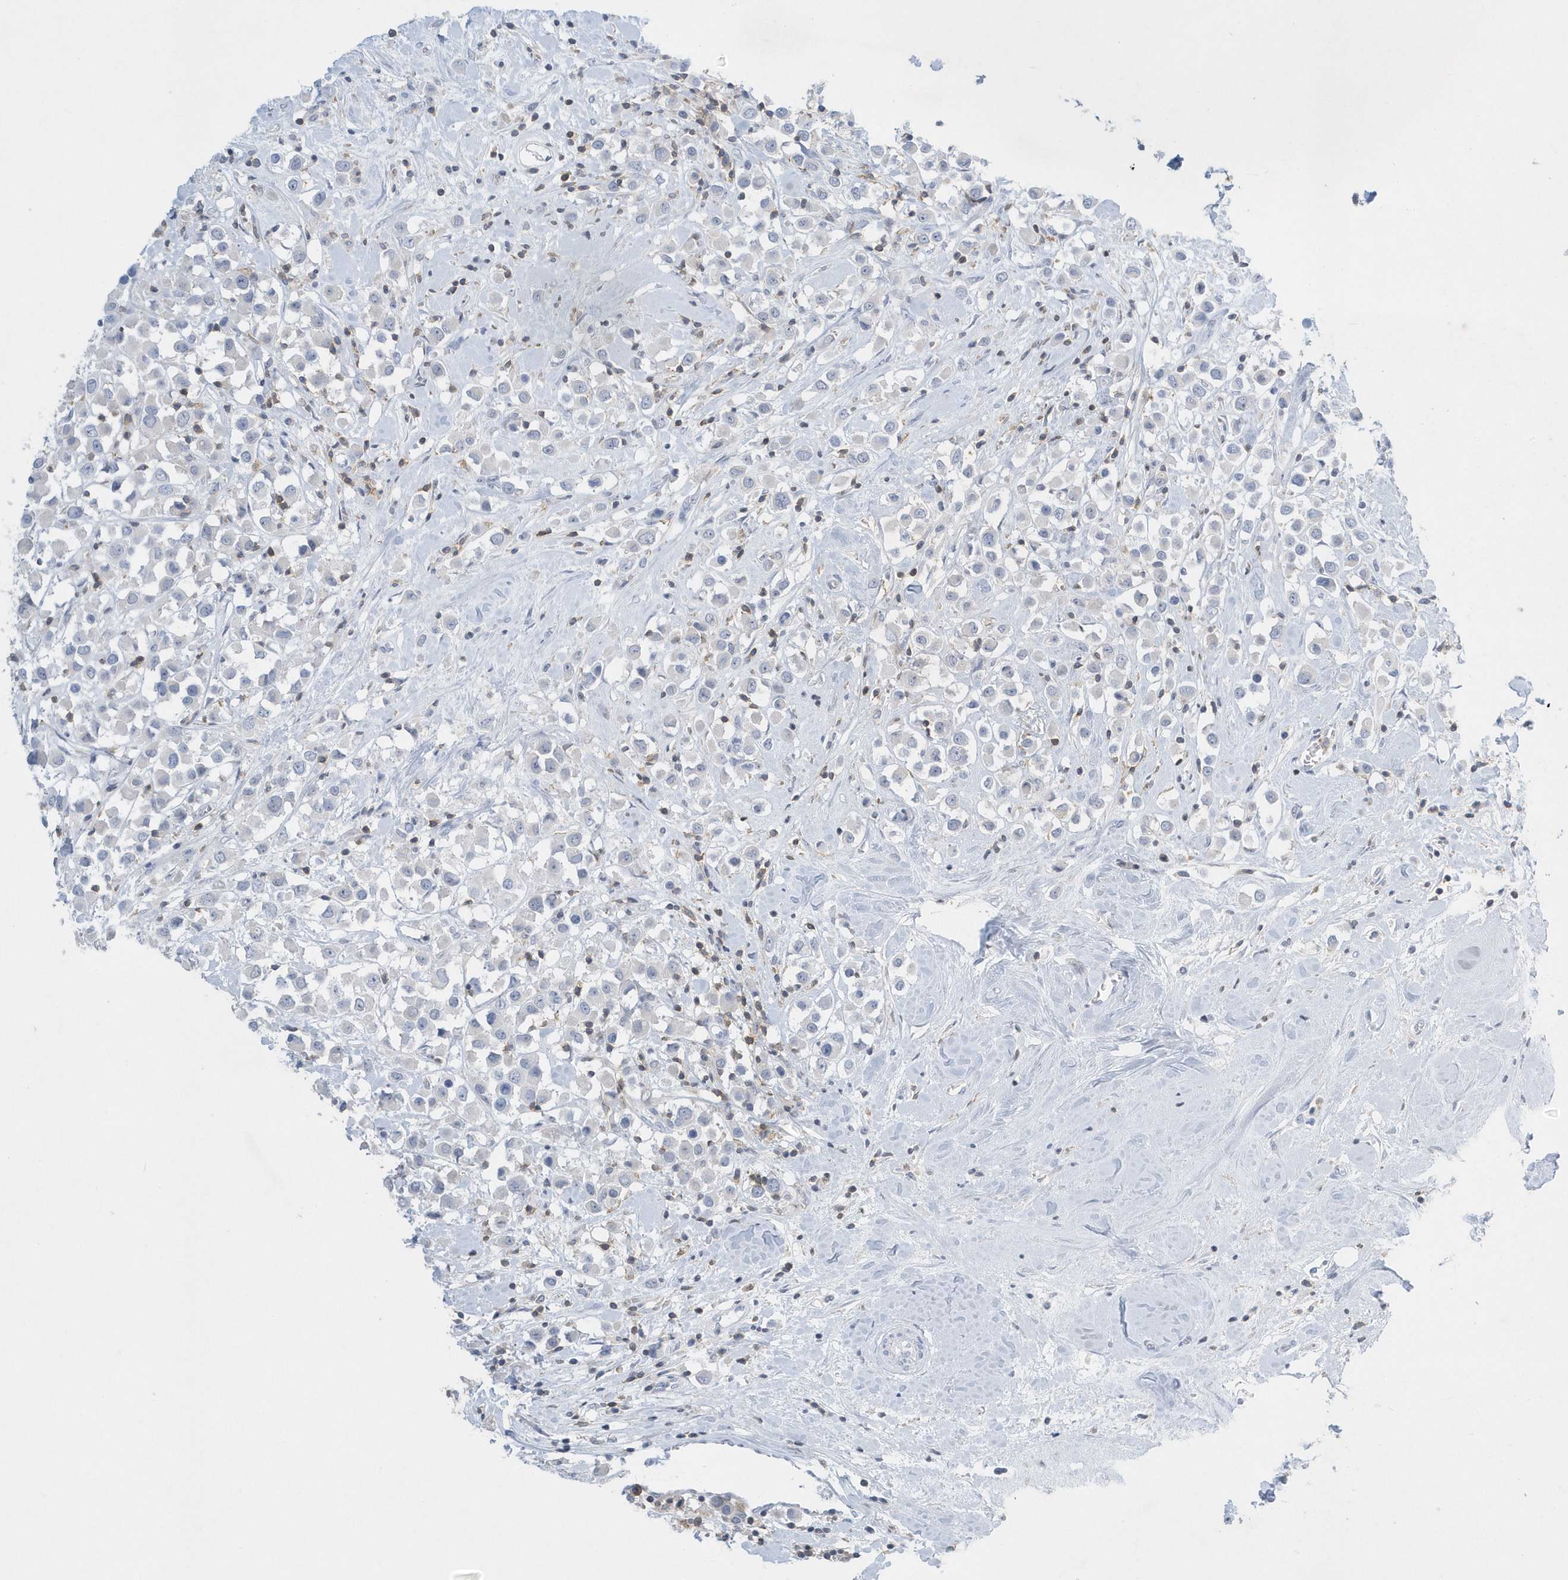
{"staining": {"intensity": "negative", "quantity": "none", "location": "none"}, "tissue": "breast cancer", "cell_type": "Tumor cells", "image_type": "cancer", "snomed": [{"axis": "morphology", "description": "Duct carcinoma"}, {"axis": "topography", "description": "Breast"}], "caption": "A high-resolution histopathology image shows IHC staining of infiltrating ductal carcinoma (breast), which reveals no significant staining in tumor cells. The staining was performed using DAB (3,3'-diaminobenzidine) to visualize the protein expression in brown, while the nuclei were stained in blue with hematoxylin (Magnification: 20x).", "gene": "PSD4", "patient": {"sex": "female", "age": 61}}